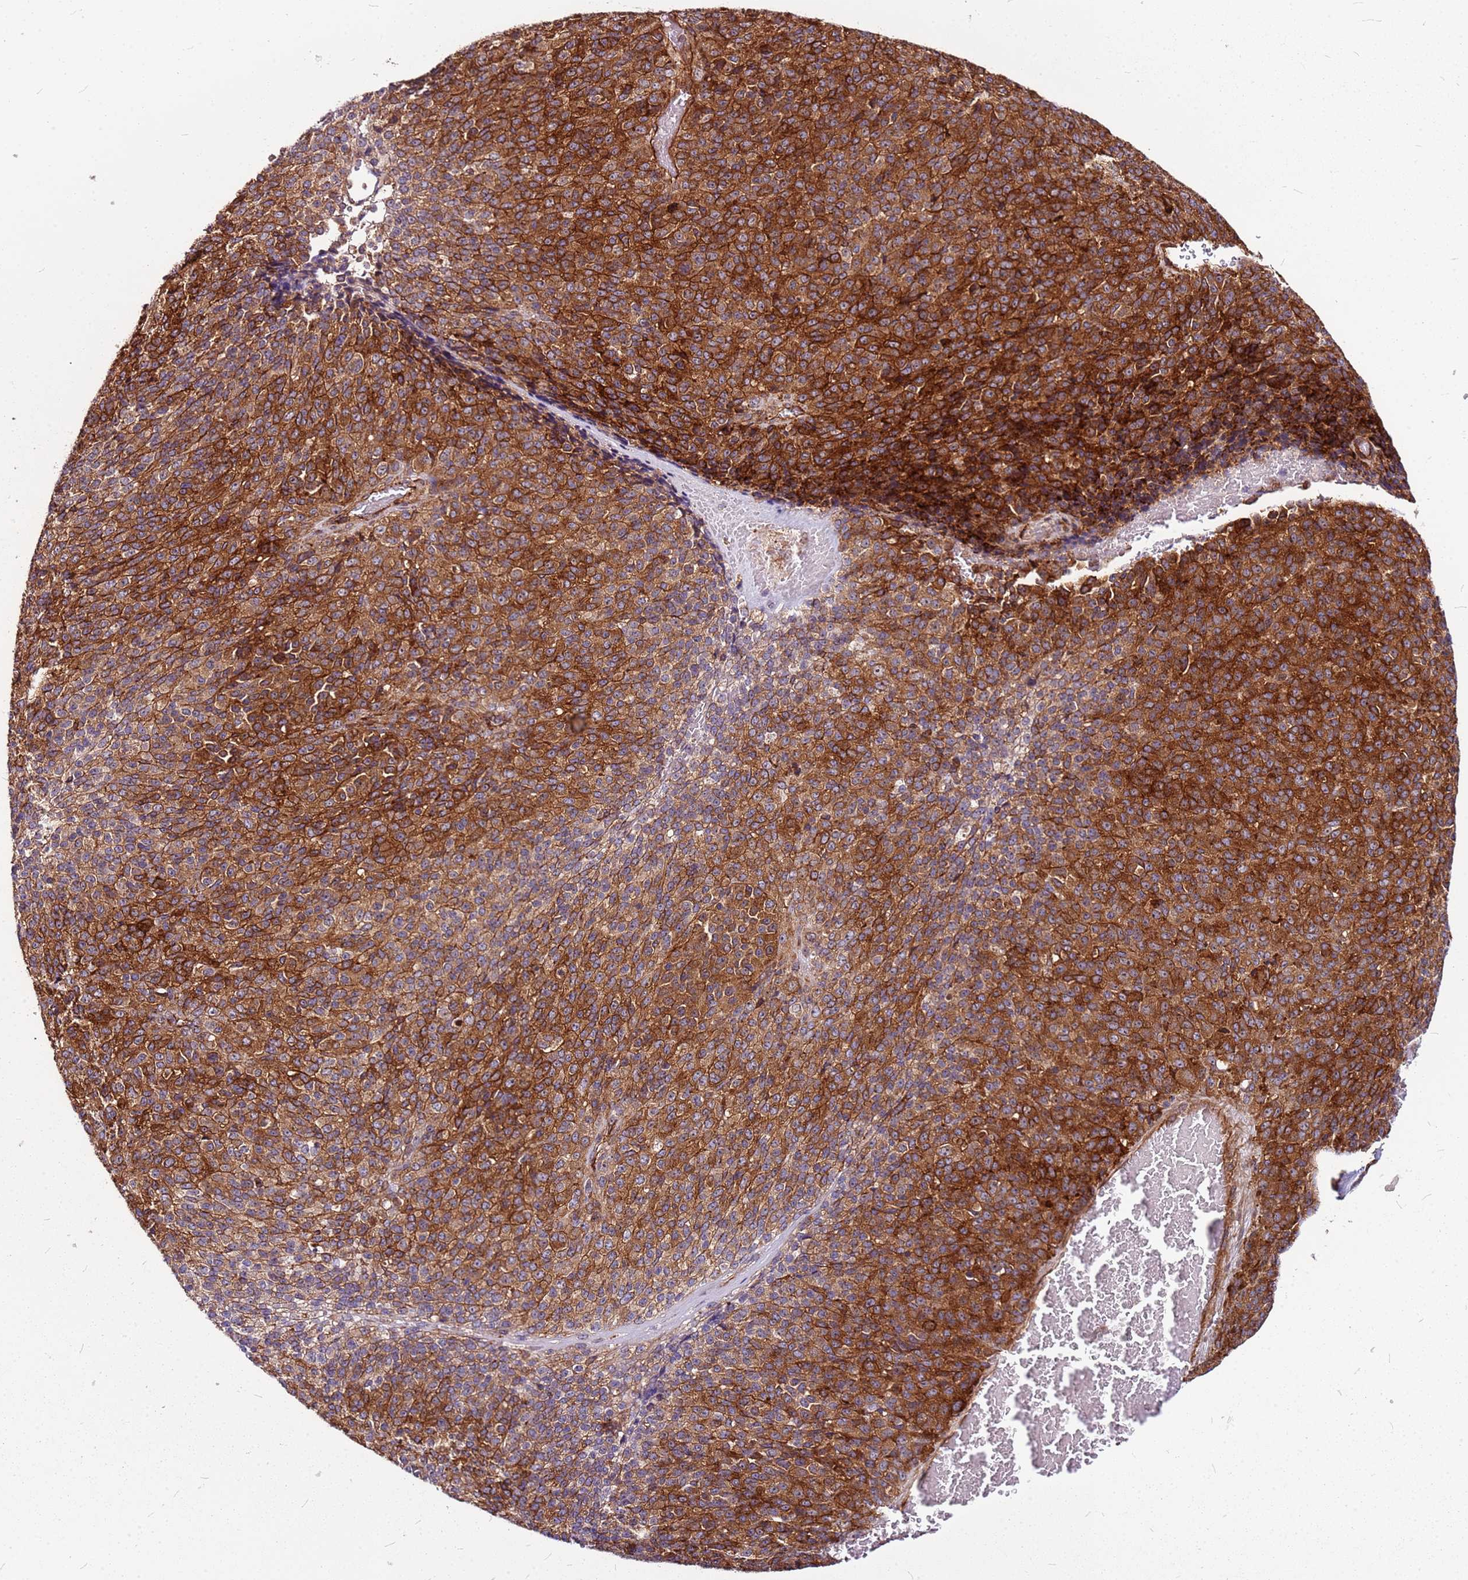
{"staining": {"intensity": "strong", "quantity": ">75%", "location": "cytoplasmic/membranous"}, "tissue": "melanoma", "cell_type": "Tumor cells", "image_type": "cancer", "snomed": [{"axis": "morphology", "description": "Malignant melanoma, Metastatic site"}, {"axis": "topography", "description": "Brain"}], "caption": "Melanoma tissue reveals strong cytoplasmic/membranous staining in about >75% of tumor cells", "gene": "TOPAZ1", "patient": {"sex": "female", "age": 56}}